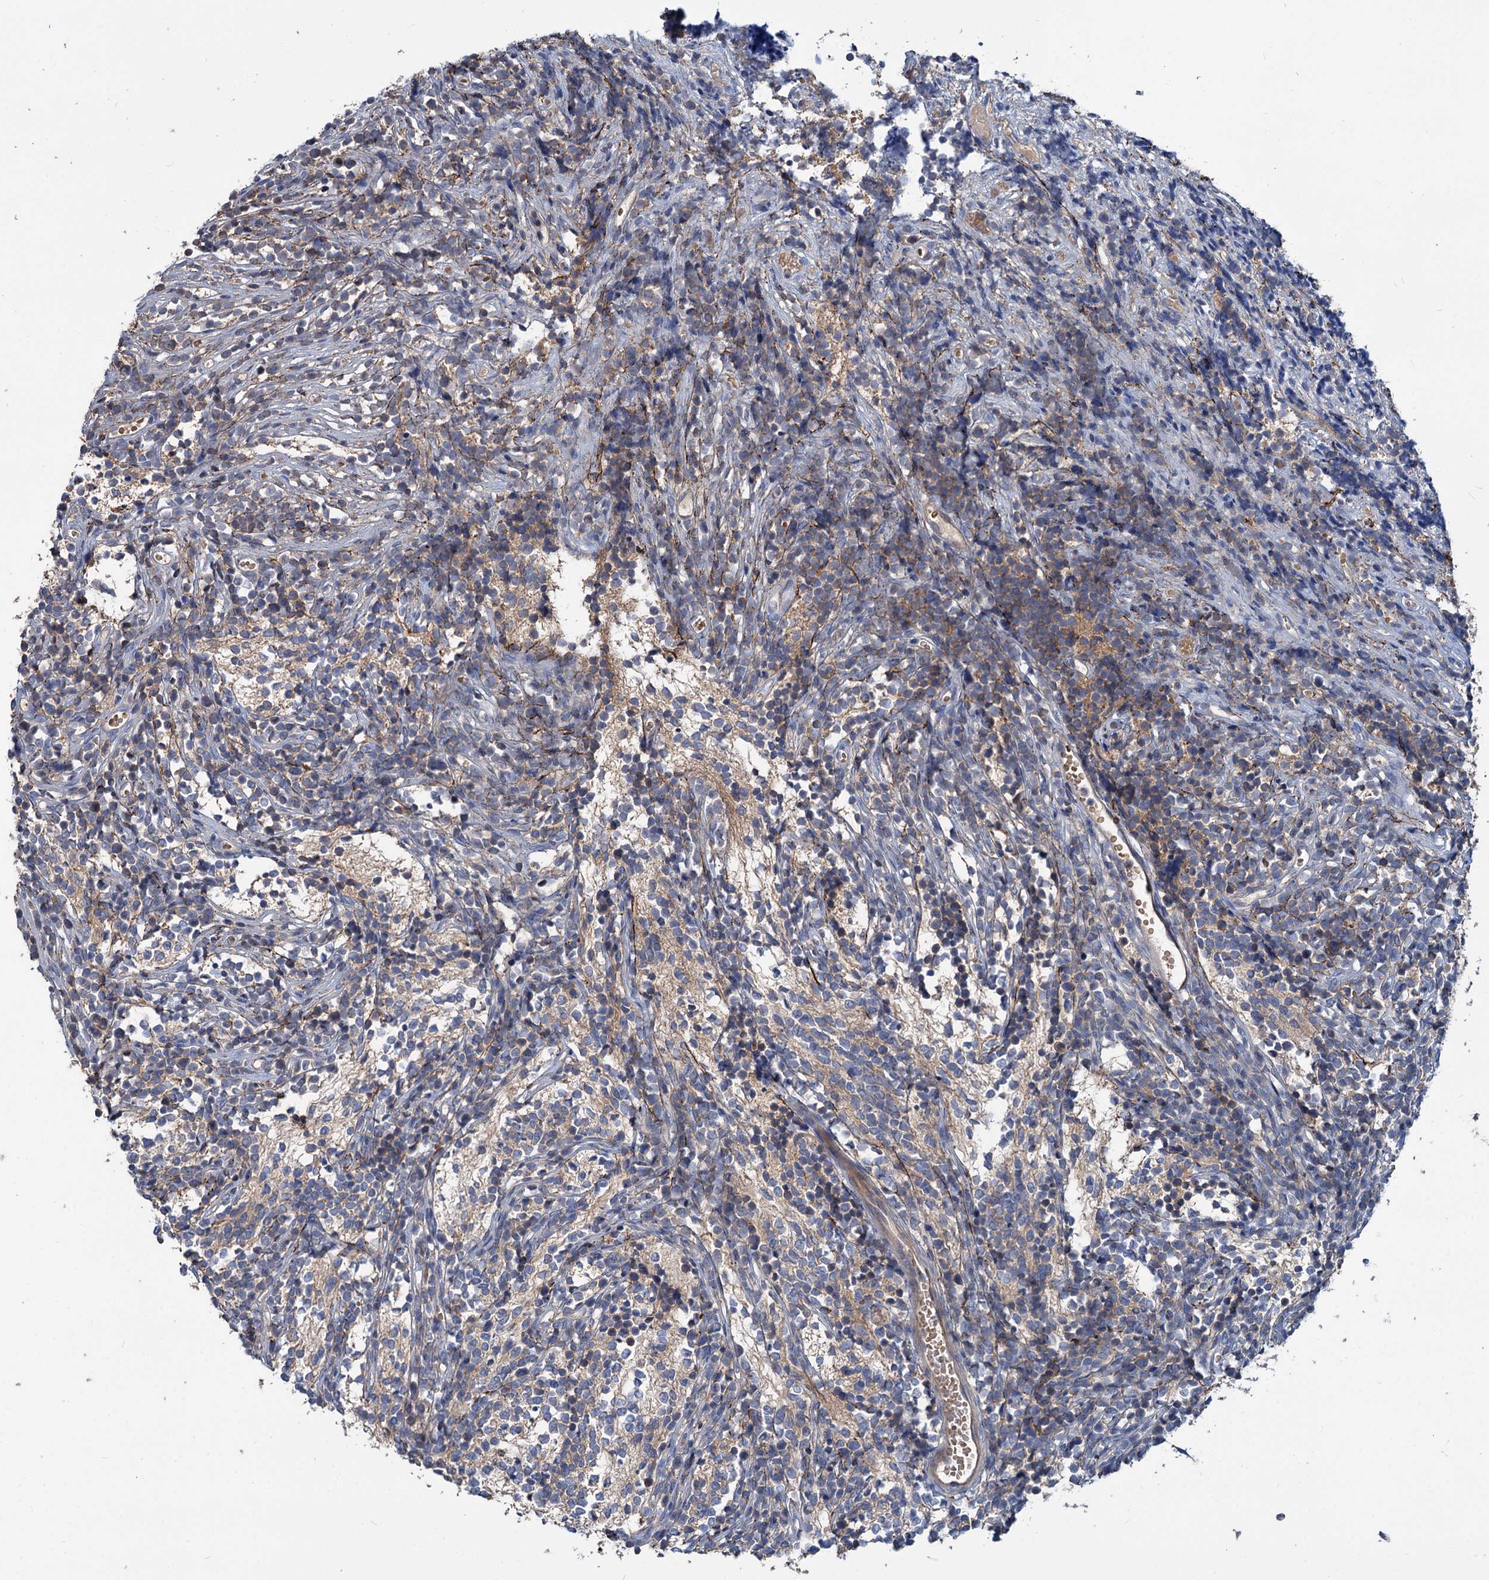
{"staining": {"intensity": "negative", "quantity": "none", "location": "none"}, "tissue": "glioma", "cell_type": "Tumor cells", "image_type": "cancer", "snomed": [{"axis": "morphology", "description": "Glioma, malignant, Low grade"}, {"axis": "topography", "description": "Brain"}], "caption": "Histopathology image shows no significant protein positivity in tumor cells of malignant glioma (low-grade).", "gene": "URAD", "patient": {"sex": "female", "age": 1}}